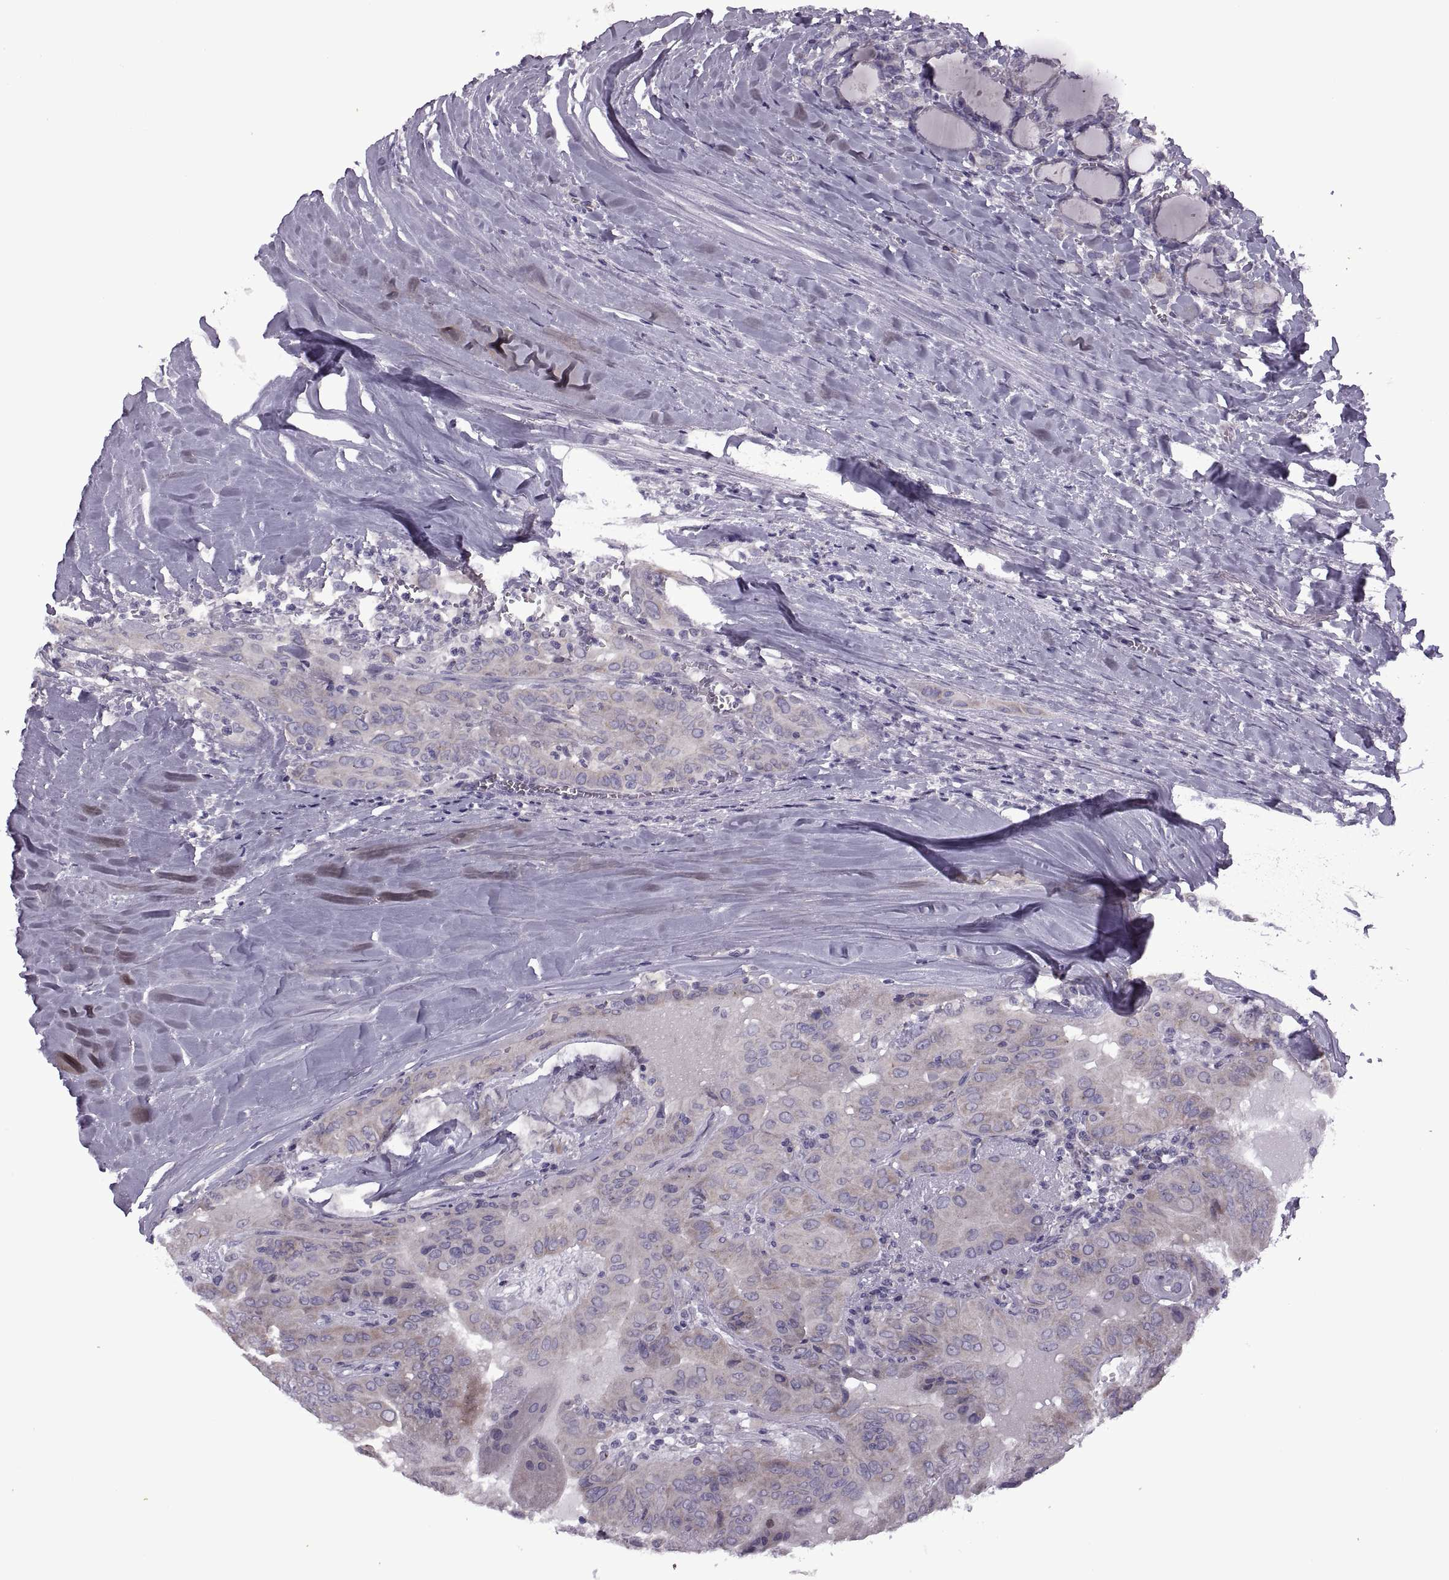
{"staining": {"intensity": "negative", "quantity": "none", "location": "none"}, "tissue": "thyroid cancer", "cell_type": "Tumor cells", "image_type": "cancer", "snomed": [{"axis": "morphology", "description": "Papillary adenocarcinoma, NOS"}, {"axis": "topography", "description": "Thyroid gland"}], "caption": "This histopathology image is of papillary adenocarcinoma (thyroid) stained with IHC to label a protein in brown with the nuclei are counter-stained blue. There is no expression in tumor cells.", "gene": "RIPK4", "patient": {"sex": "female", "age": 37}}